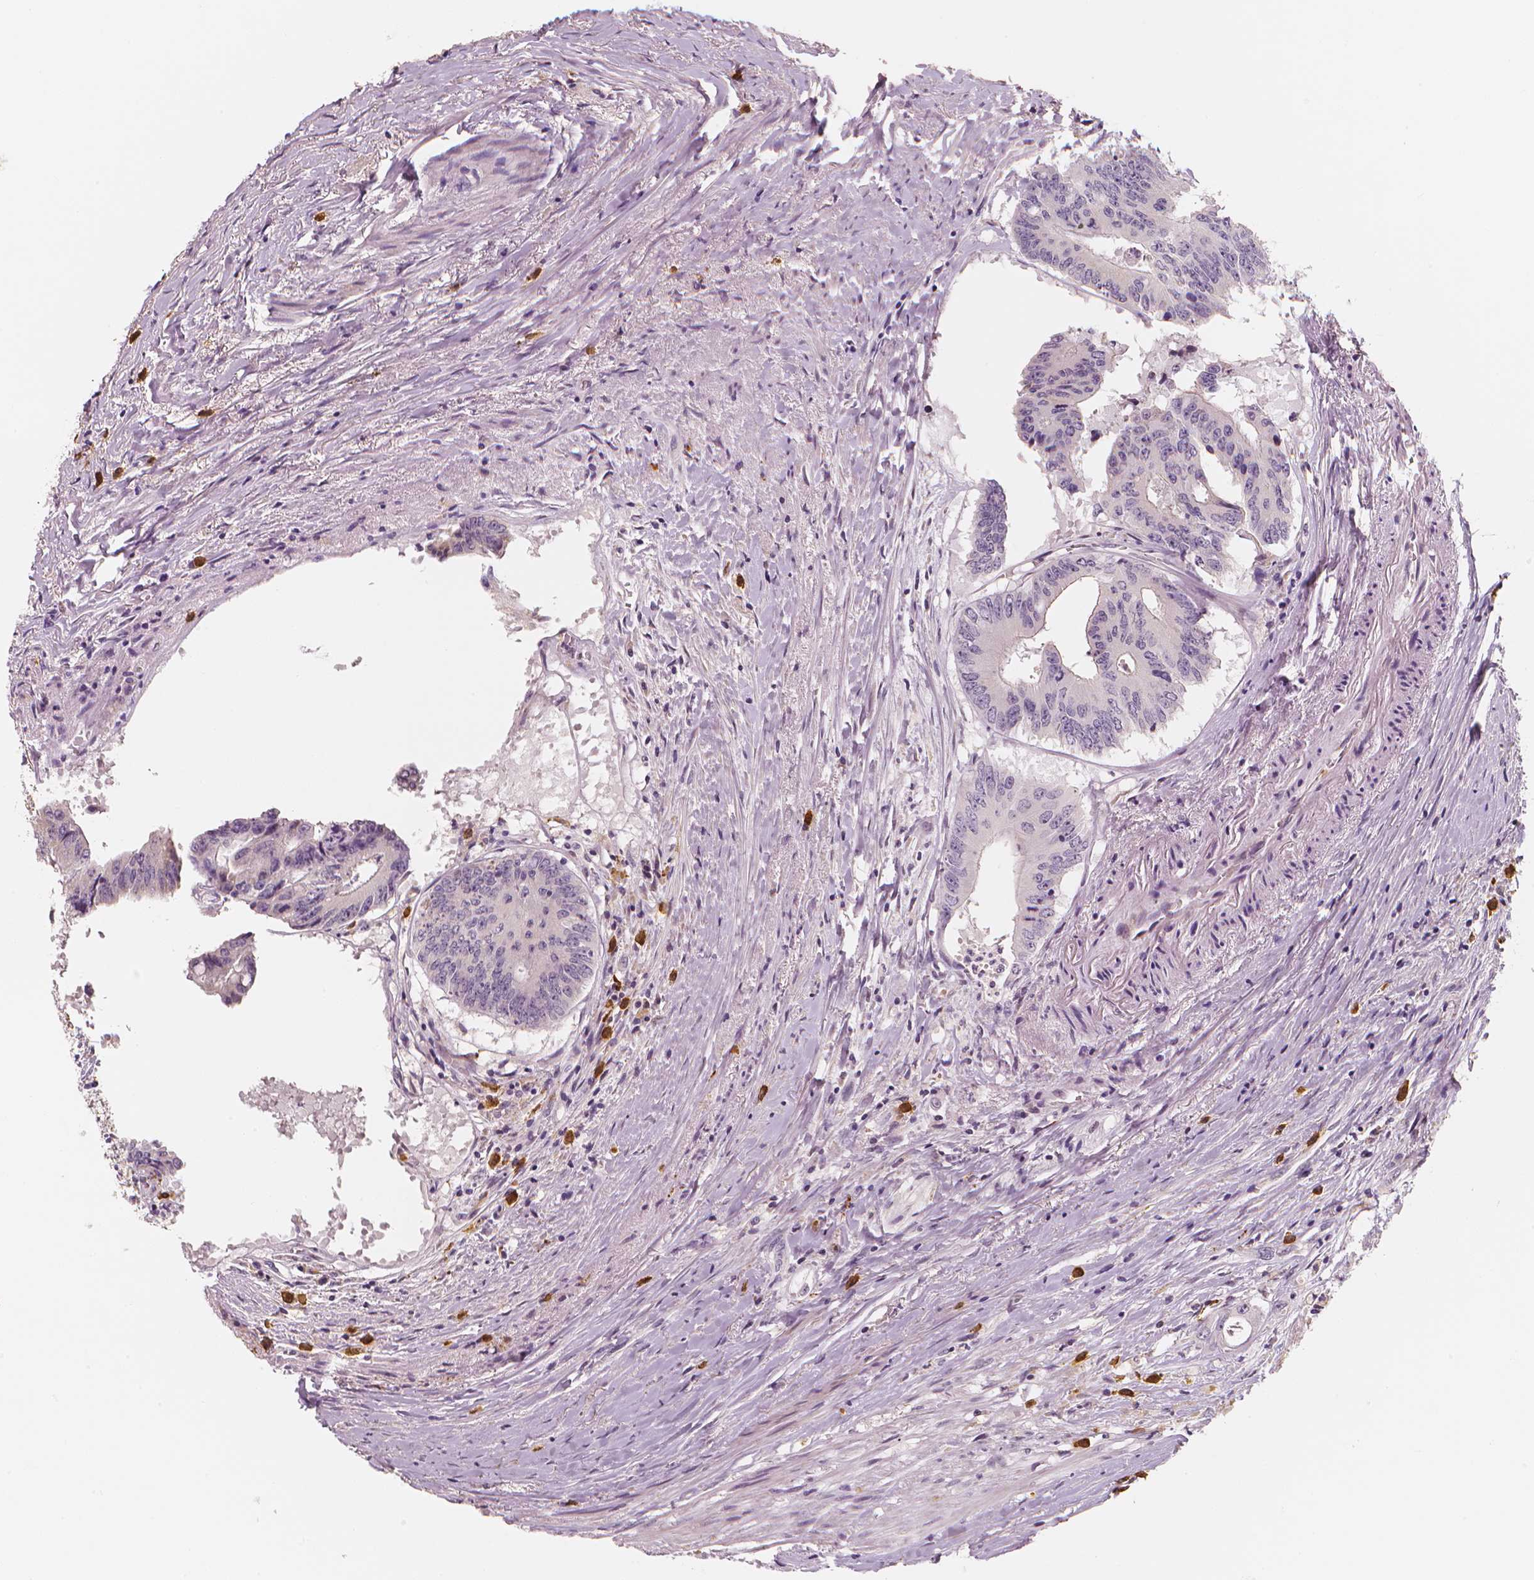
{"staining": {"intensity": "negative", "quantity": "none", "location": "none"}, "tissue": "colorectal cancer", "cell_type": "Tumor cells", "image_type": "cancer", "snomed": [{"axis": "morphology", "description": "Adenocarcinoma, NOS"}, {"axis": "topography", "description": "Rectum"}], "caption": "Immunohistochemistry (IHC) of human adenocarcinoma (colorectal) reveals no expression in tumor cells.", "gene": "RNASE7", "patient": {"sex": "male", "age": 59}}